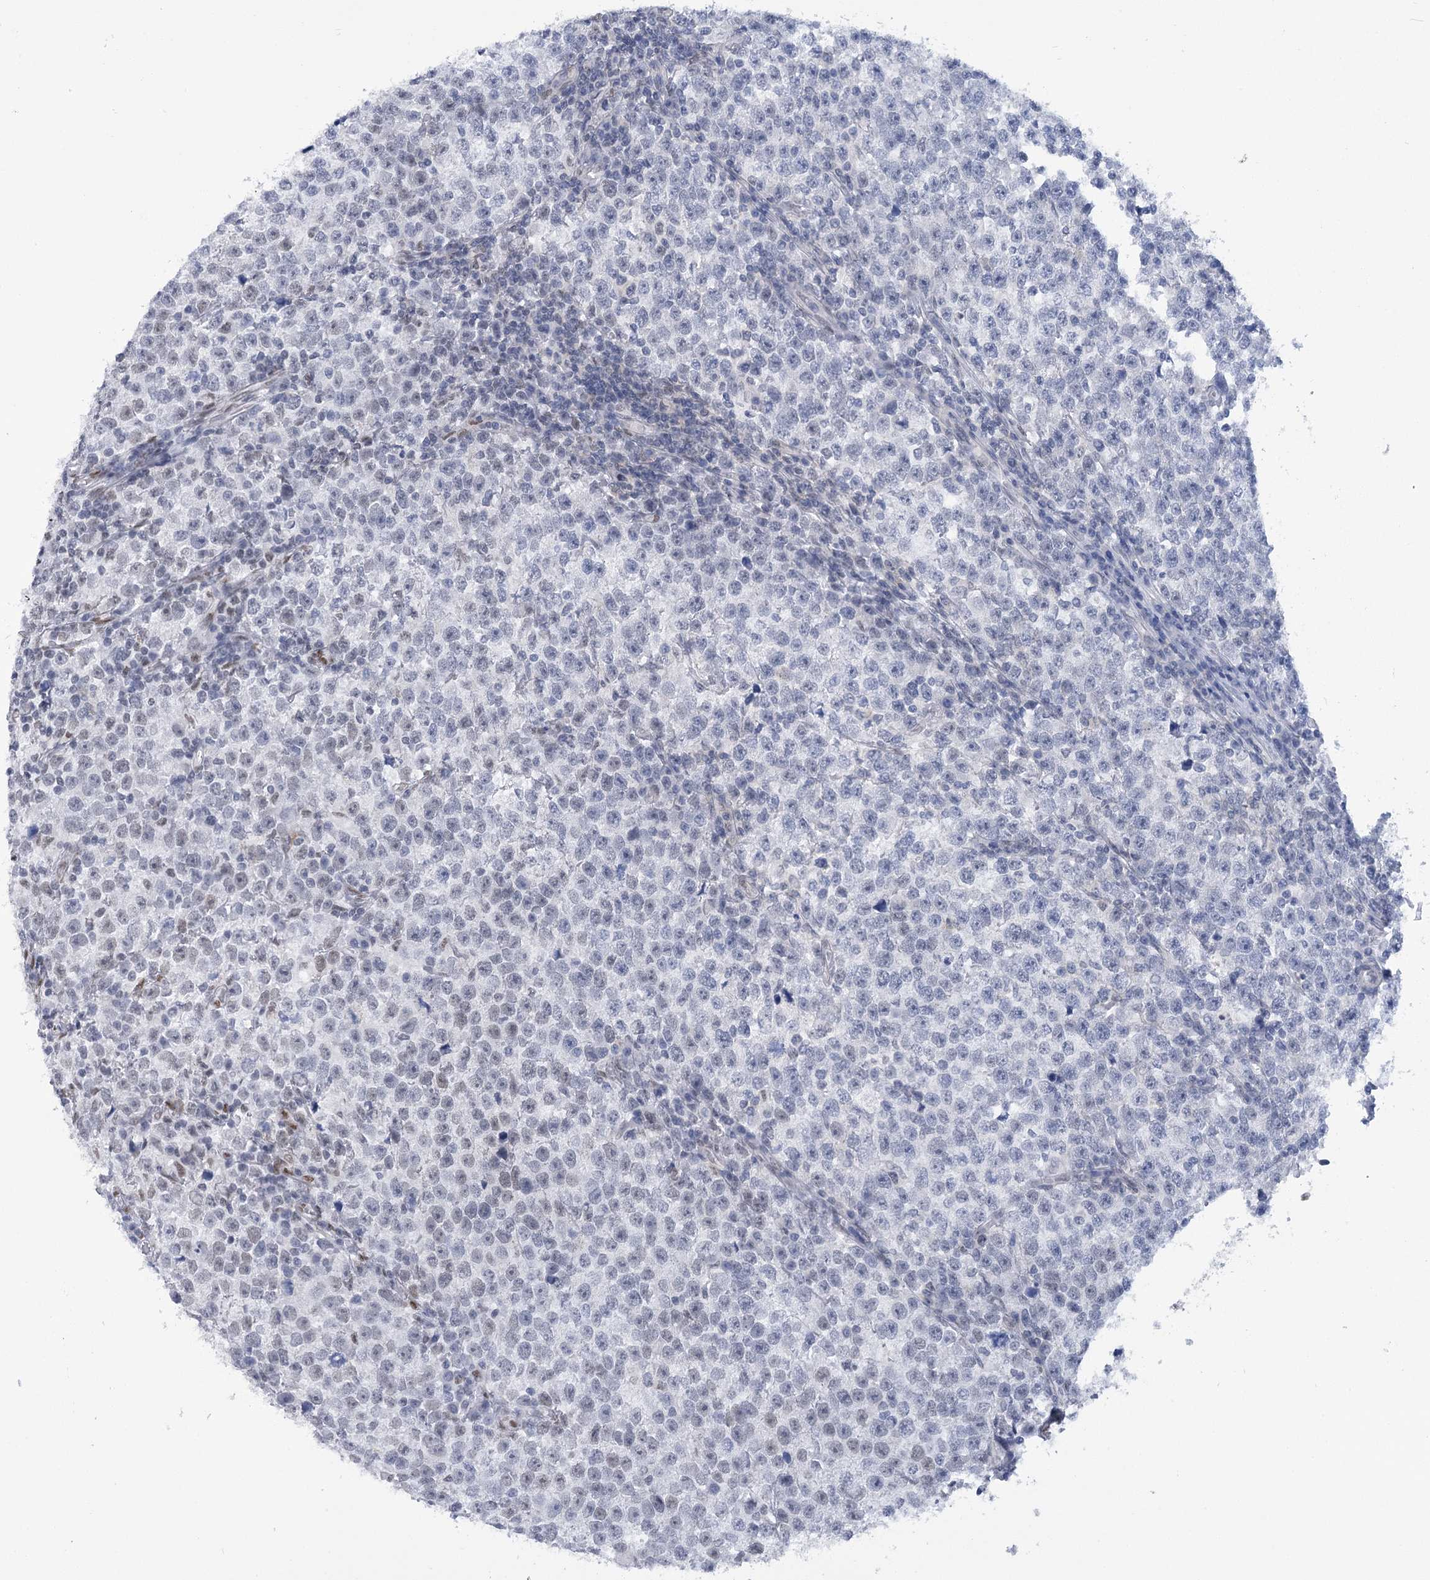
{"staining": {"intensity": "negative", "quantity": "none", "location": "none"}, "tissue": "testis cancer", "cell_type": "Tumor cells", "image_type": "cancer", "snomed": [{"axis": "morphology", "description": "Normal tissue, NOS"}, {"axis": "morphology", "description": "Seminoma, NOS"}, {"axis": "topography", "description": "Testis"}], "caption": "Protein analysis of testis cancer (seminoma) displays no significant expression in tumor cells. (DAB immunohistochemistry with hematoxylin counter stain).", "gene": "HNRNPA0", "patient": {"sex": "male", "age": 43}}